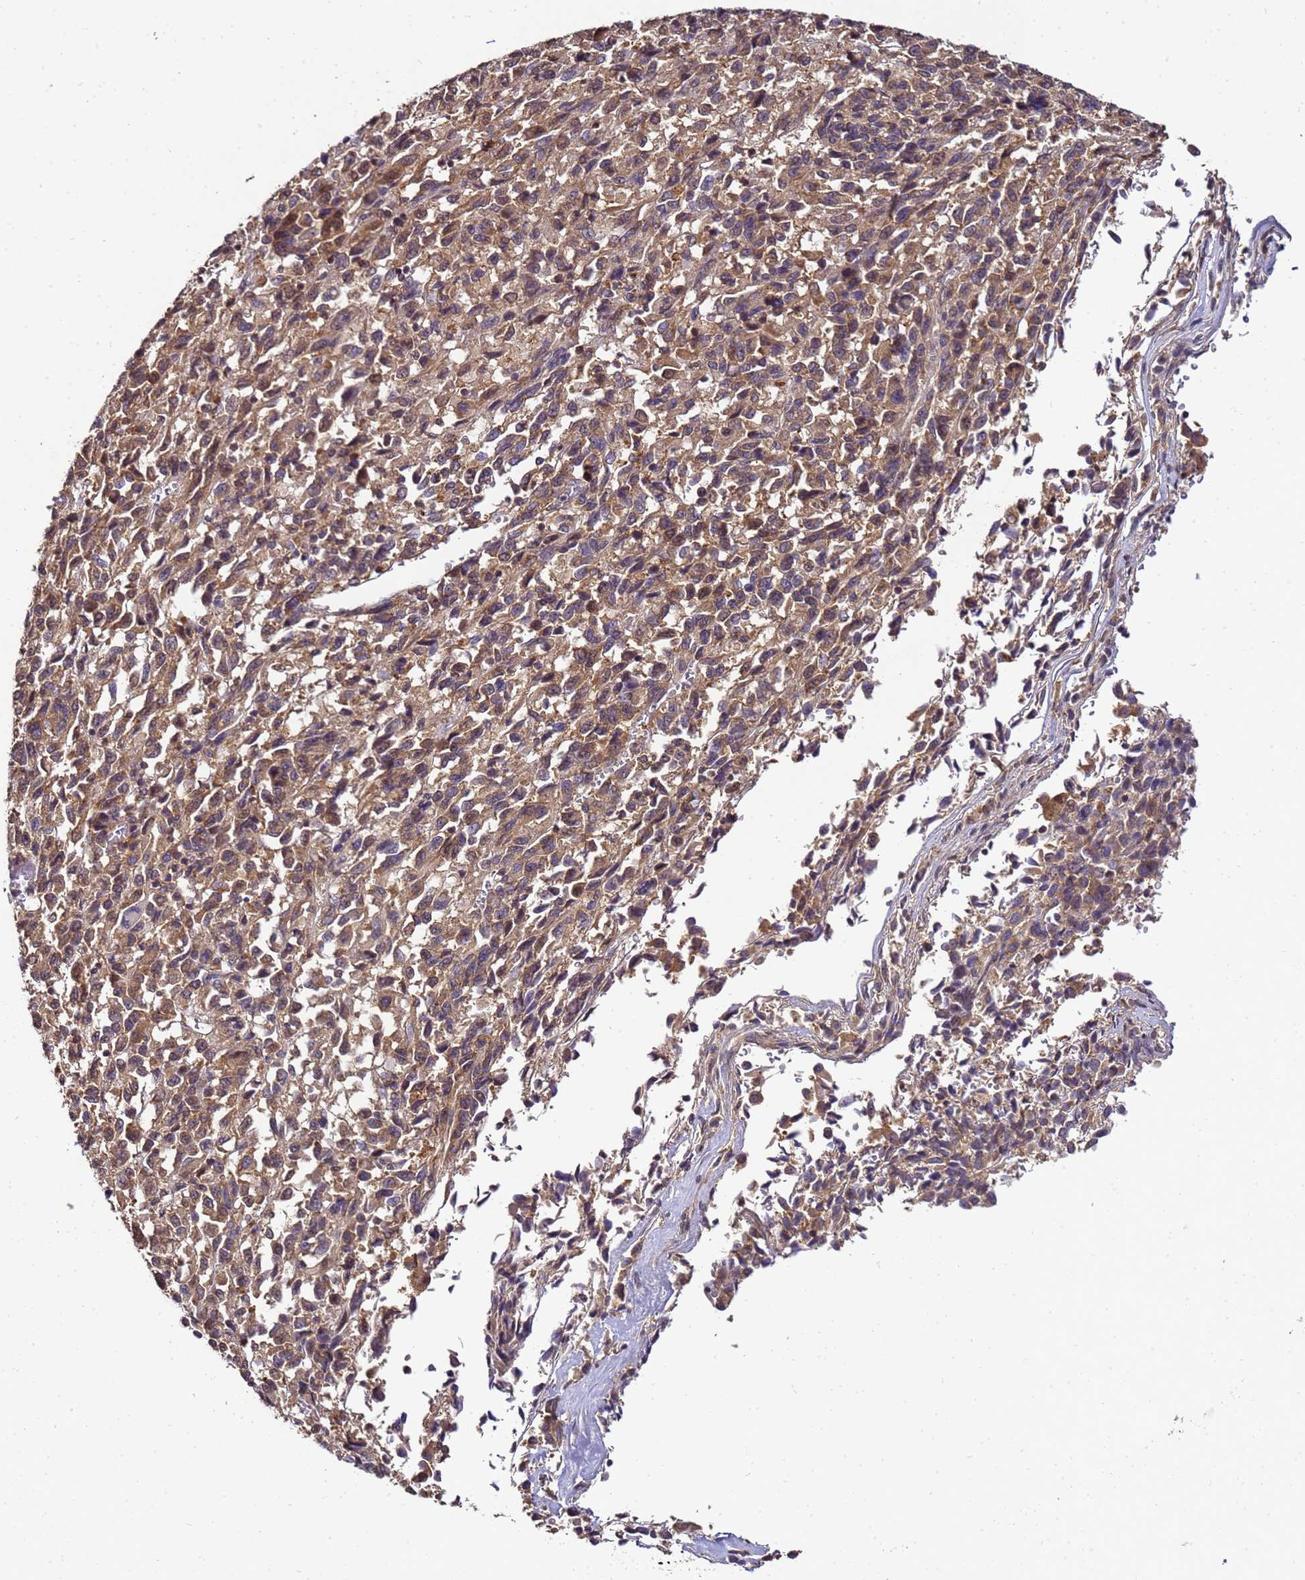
{"staining": {"intensity": "moderate", "quantity": ">75%", "location": "cytoplasmic/membranous"}, "tissue": "melanoma", "cell_type": "Tumor cells", "image_type": "cancer", "snomed": [{"axis": "morphology", "description": "Malignant melanoma, Metastatic site"}, {"axis": "topography", "description": "Lung"}], "caption": "Malignant melanoma (metastatic site) stained with a protein marker demonstrates moderate staining in tumor cells.", "gene": "ANKRD17", "patient": {"sex": "male", "age": 64}}